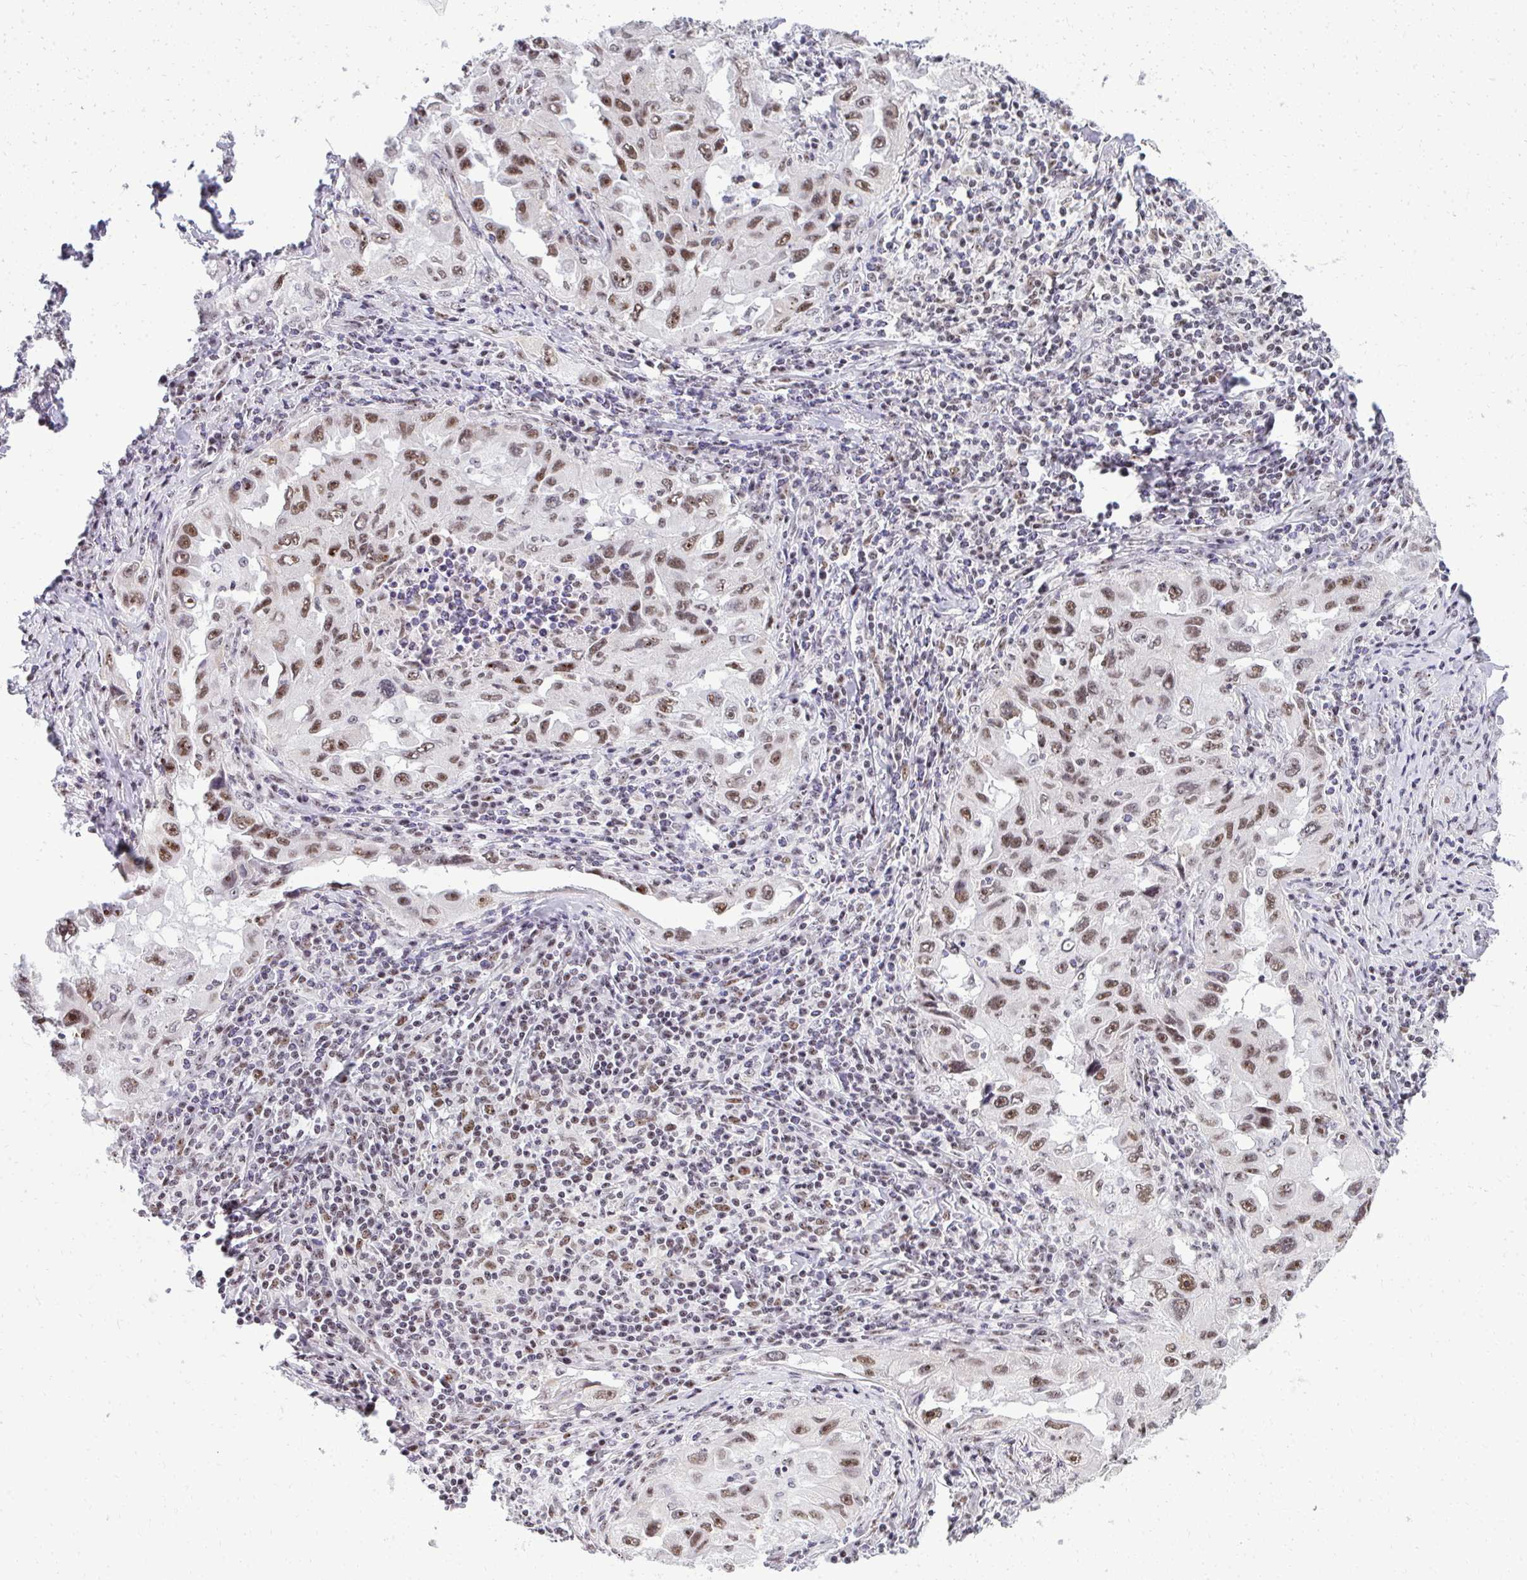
{"staining": {"intensity": "moderate", "quantity": ">75%", "location": "nuclear"}, "tissue": "lung cancer", "cell_type": "Tumor cells", "image_type": "cancer", "snomed": [{"axis": "morphology", "description": "Adenocarcinoma, NOS"}, {"axis": "topography", "description": "Lung"}], "caption": "Immunohistochemical staining of human lung cancer (adenocarcinoma) demonstrates medium levels of moderate nuclear positivity in approximately >75% of tumor cells.", "gene": "SIRT7", "patient": {"sex": "female", "age": 73}}